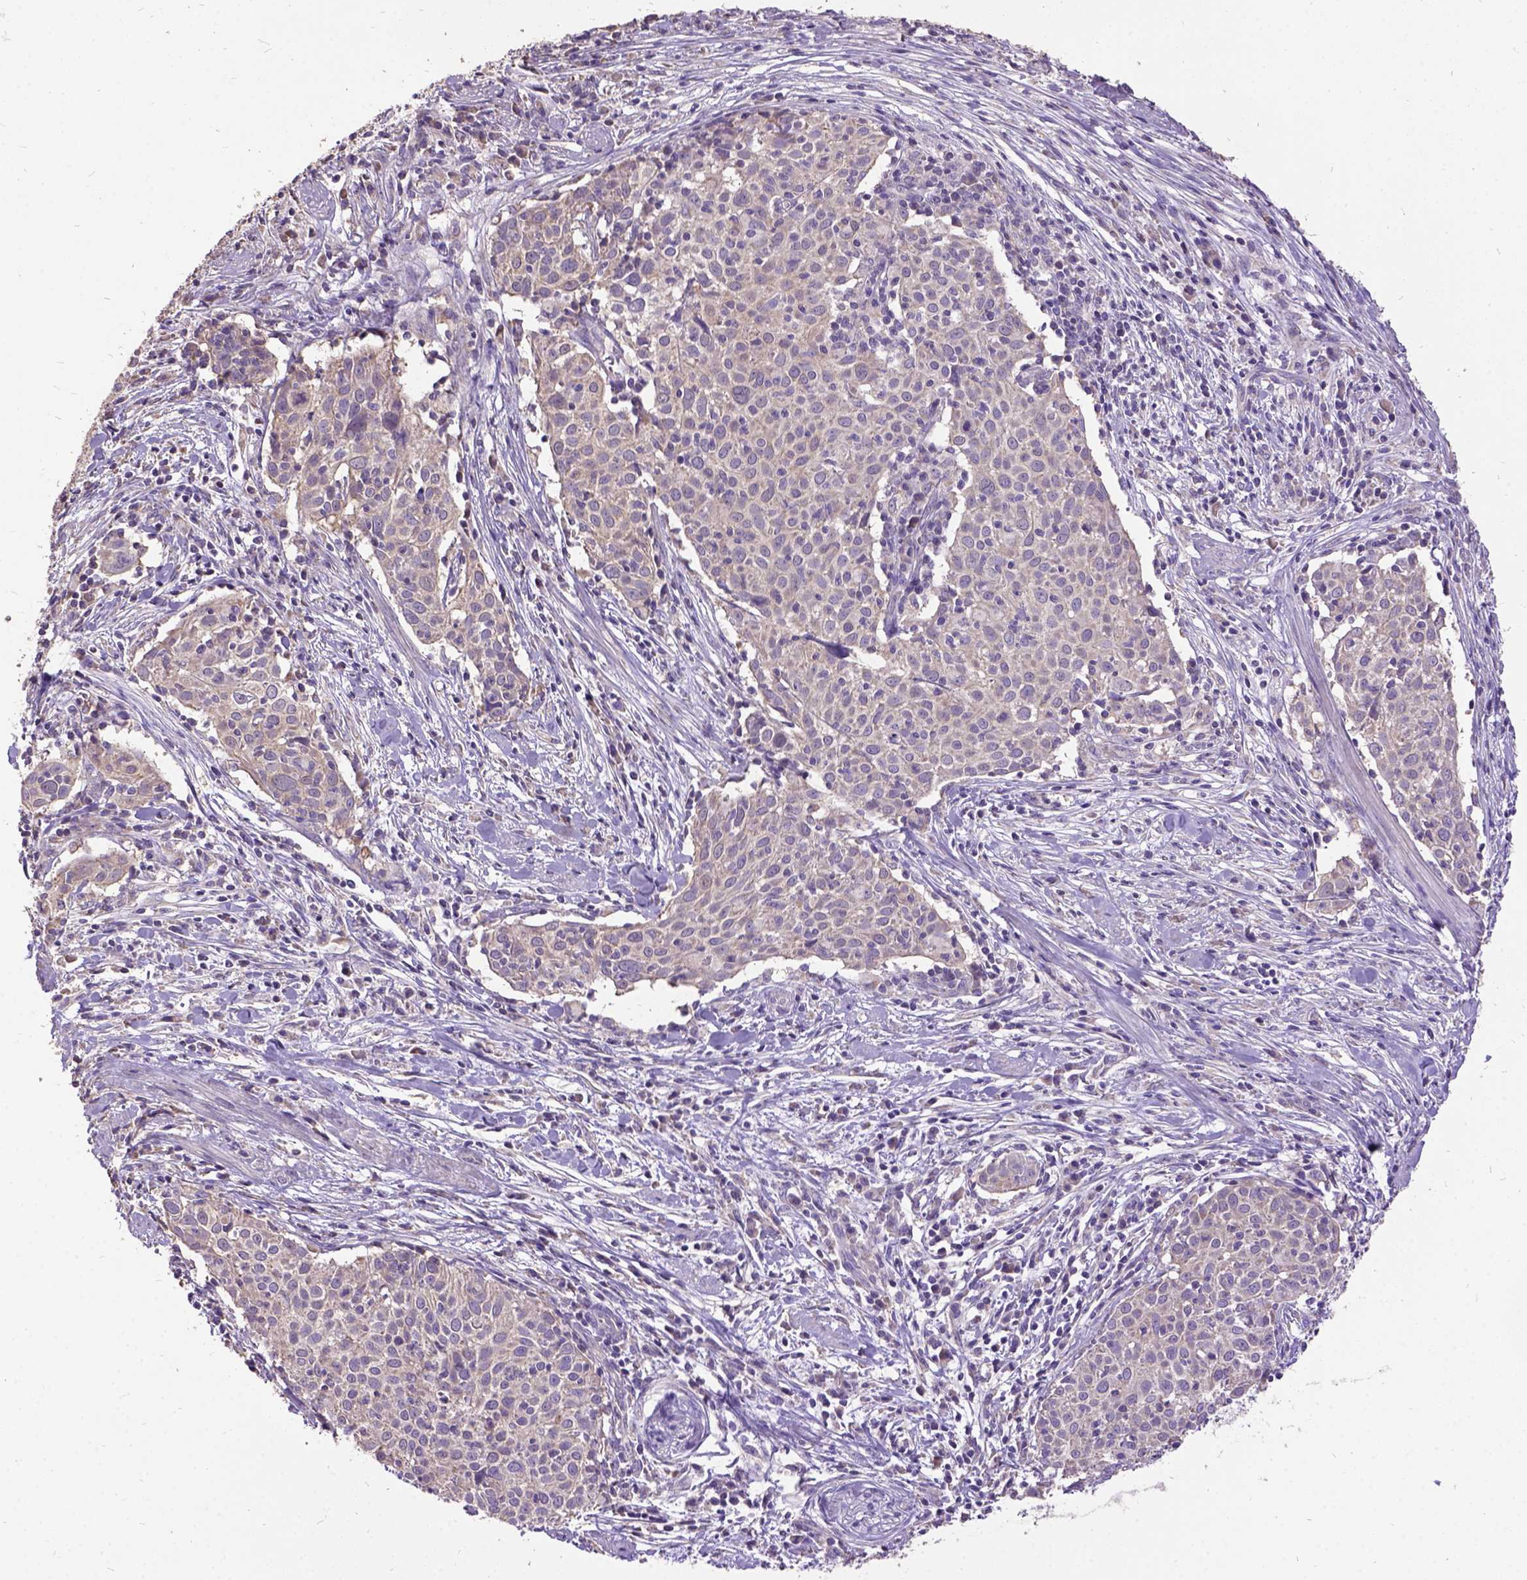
{"staining": {"intensity": "negative", "quantity": "none", "location": "none"}, "tissue": "cervical cancer", "cell_type": "Tumor cells", "image_type": "cancer", "snomed": [{"axis": "morphology", "description": "Squamous cell carcinoma, NOS"}, {"axis": "topography", "description": "Cervix"}], "caption": "IHC histopathology image of neoplastic tissue: human cervical squamous cell carcinoma stained with DAB (3,3'-diaminobenzidine) displays no significant protein expression in tumor cells. (DAB IHC, high magnification).", "gene": "DQX1", "patient": {"sex": "female", "age": 39}}